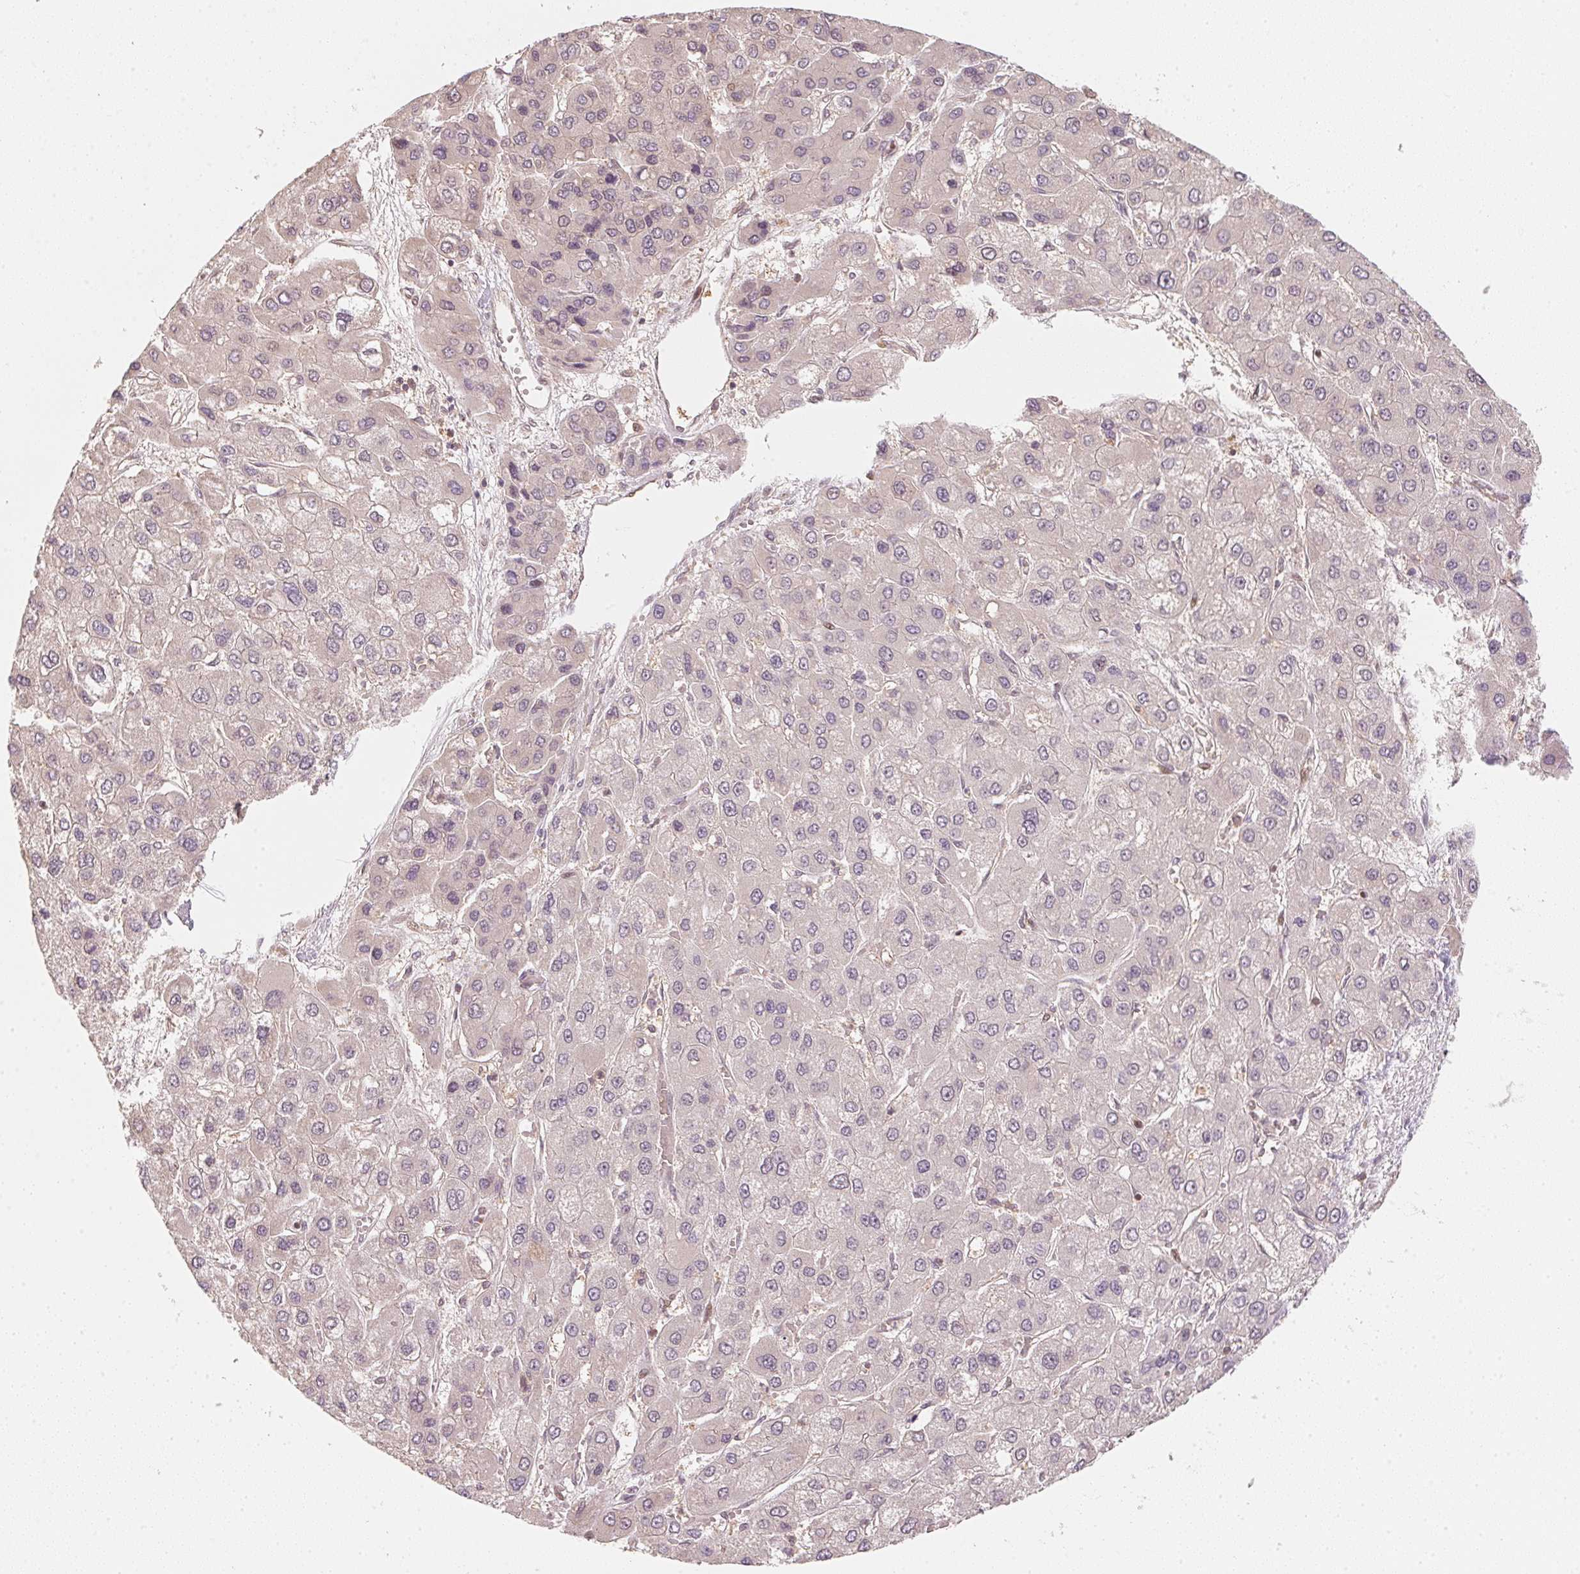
{"staining": {"intensity": "negative", "quantity": "none", "location": "none"}, "tissue": "liver cancer", "cell_type": "Tumor cells", "image_type": "cancer", "snomed": [{"axis": "morphology", "description": "Carcinoma, Hepatocellular, NOS"}, {"axis": "topography", "description": "Liver"}], "caption": "Liver cancer (hepatocellular carcinoma) stained for a protein using immunohistochemistry demonstrates no positivity tumor cells.", "gene": "UBE2L3", "patient": {"sex": "female", "age": 41}}